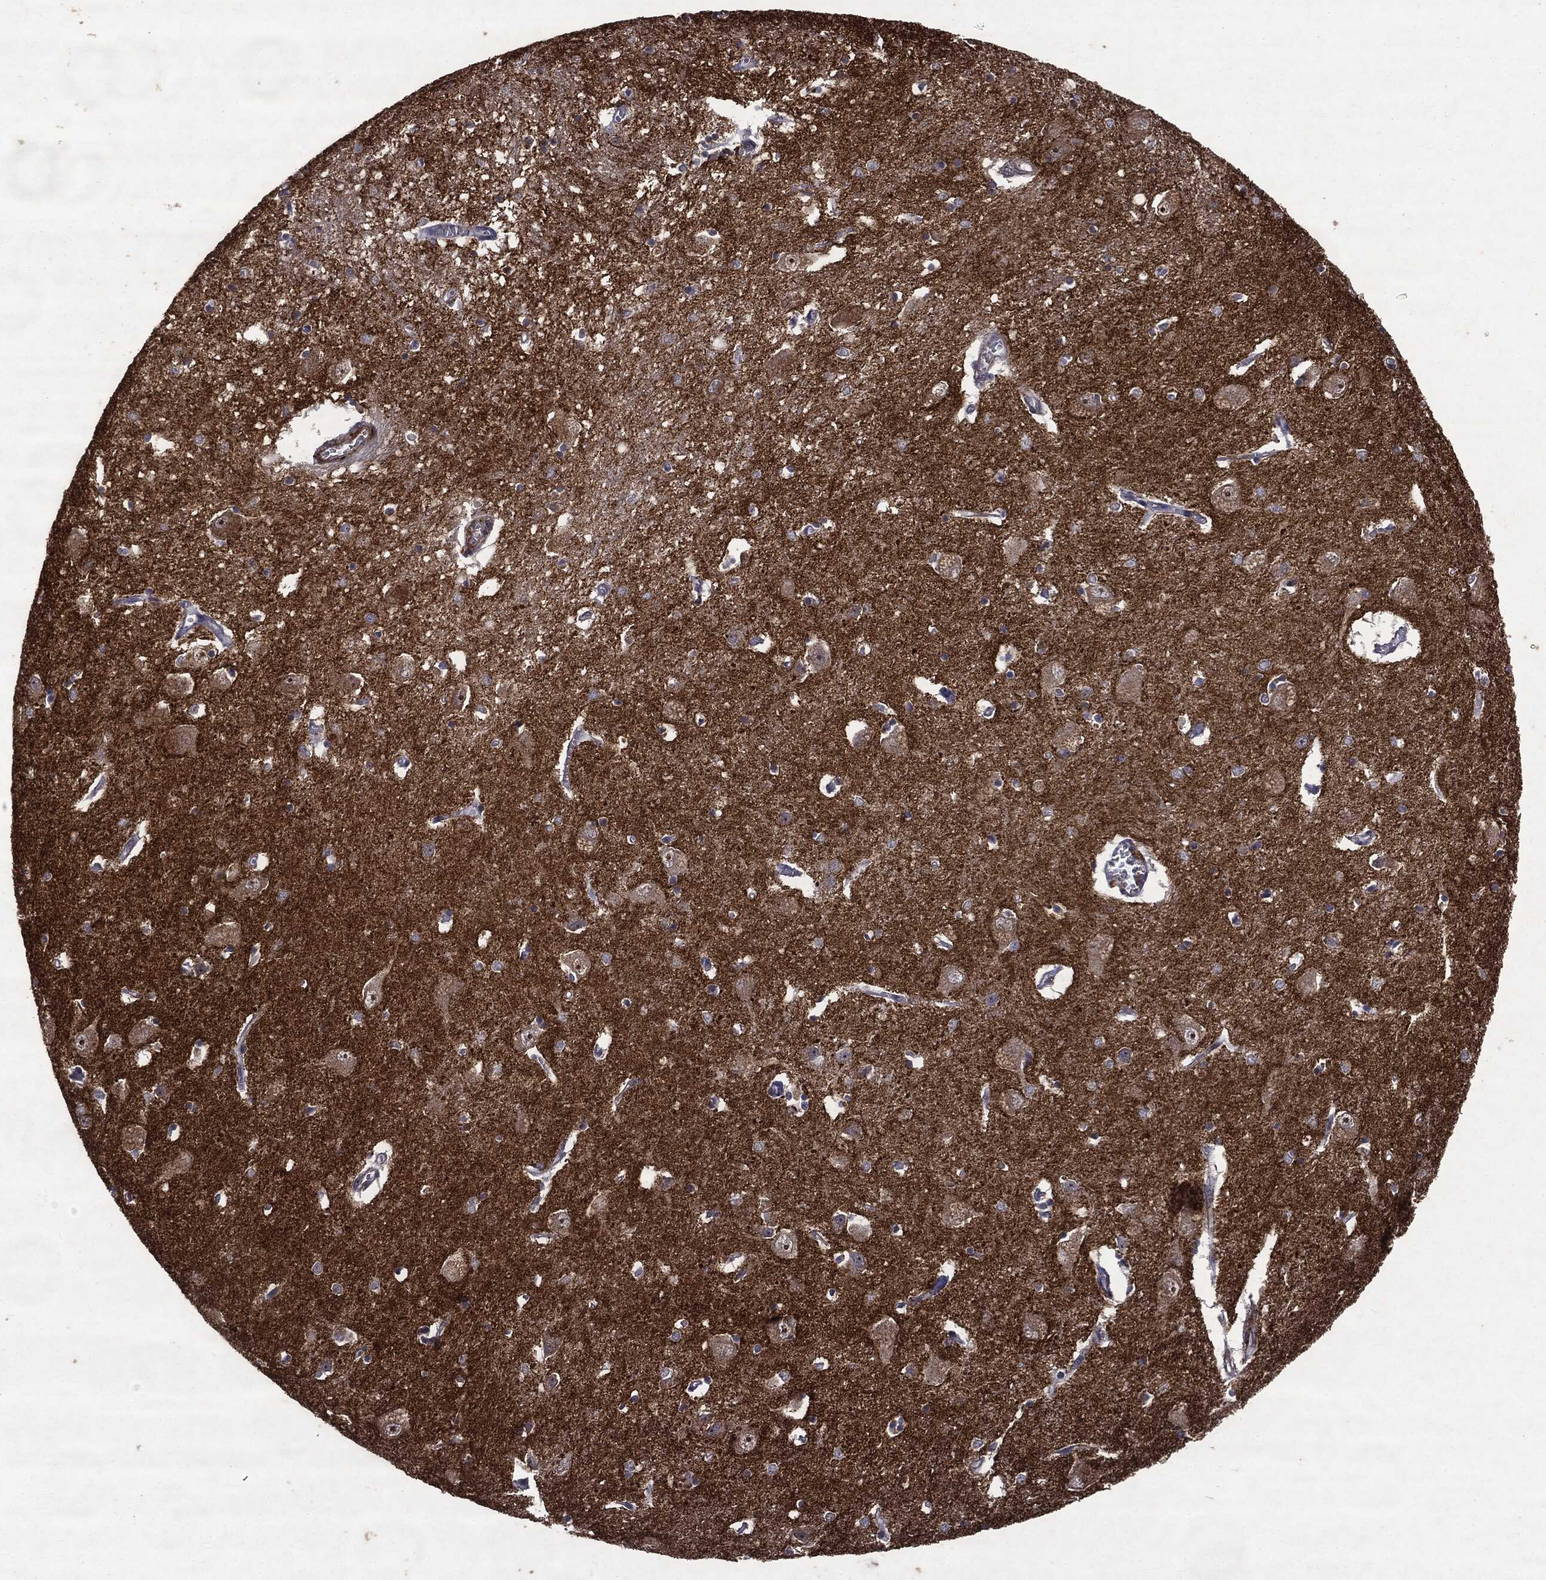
{"staining": {"intensity": "negative", "quantity": "none", "location": "none"}, "tissue": "caudate", "cell_type": "Glial cells", "image_type": "normal", "snomed": [{"axis": "morphology", "description": "Normal tissue, NOS"}, {"axis": "topography", "description": "Lateral ventricle wall"}], "caption": "Protein analysis of unremarkable caudate reveals no significant staining in glial cells.", "gene": "PTEN", "patient": {"sex": "male", "age": 54}}